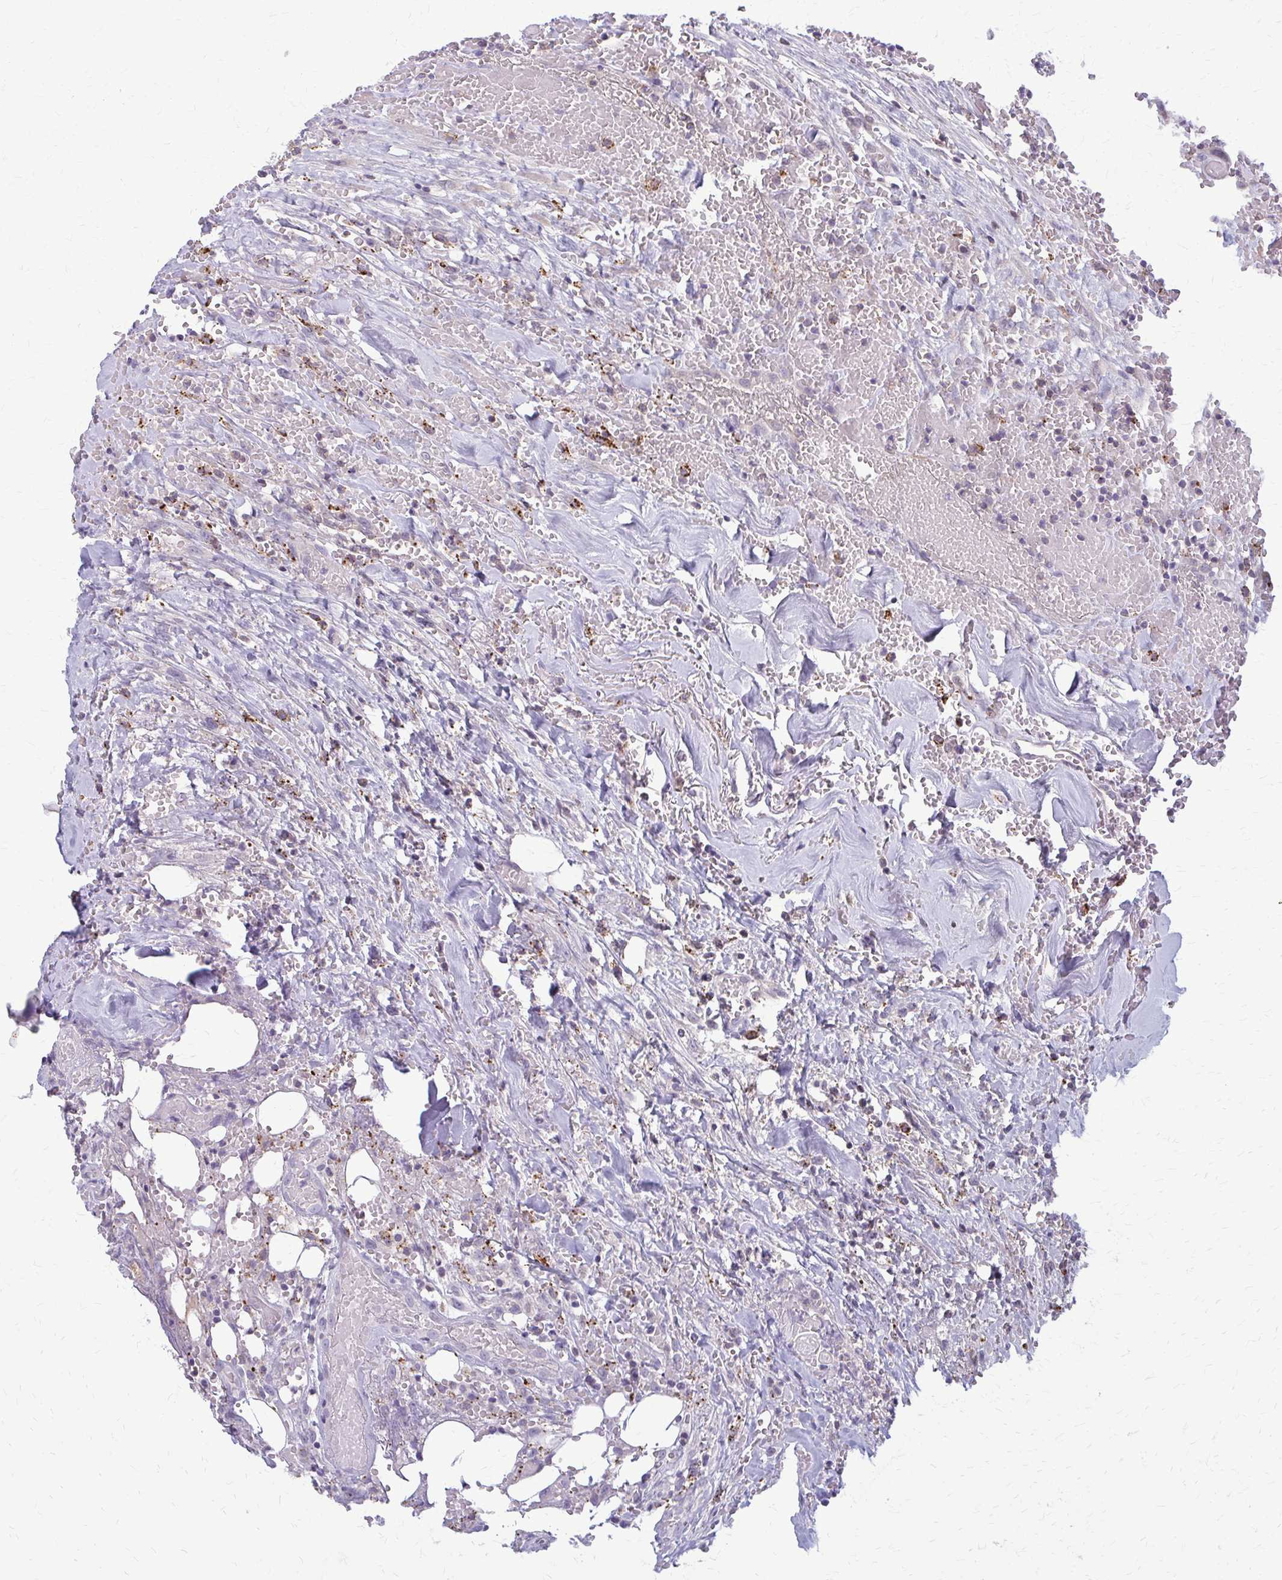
{"staining": {"intensity": "negative", "quantity": "none", "location": "none"}, "tissue": "head and neck cancer", "cell_type": "Tumor cells", "image_type": "cancer", "snomed": [{"axis": "morphology", "description": "Squamous cell carcinoma, NOS"}, {"axis": "topography", "description": "Head-Neck"}], "caption": "Head and neck cancer (squamous cell carcinoma) was stained to show a protein in brown. There is no significant positivity in tumor cells. (IHC, brightfield microscopy, high magnification).", "gene": "MCRIP2", "patient": {"sex": "male", "age": 81}}